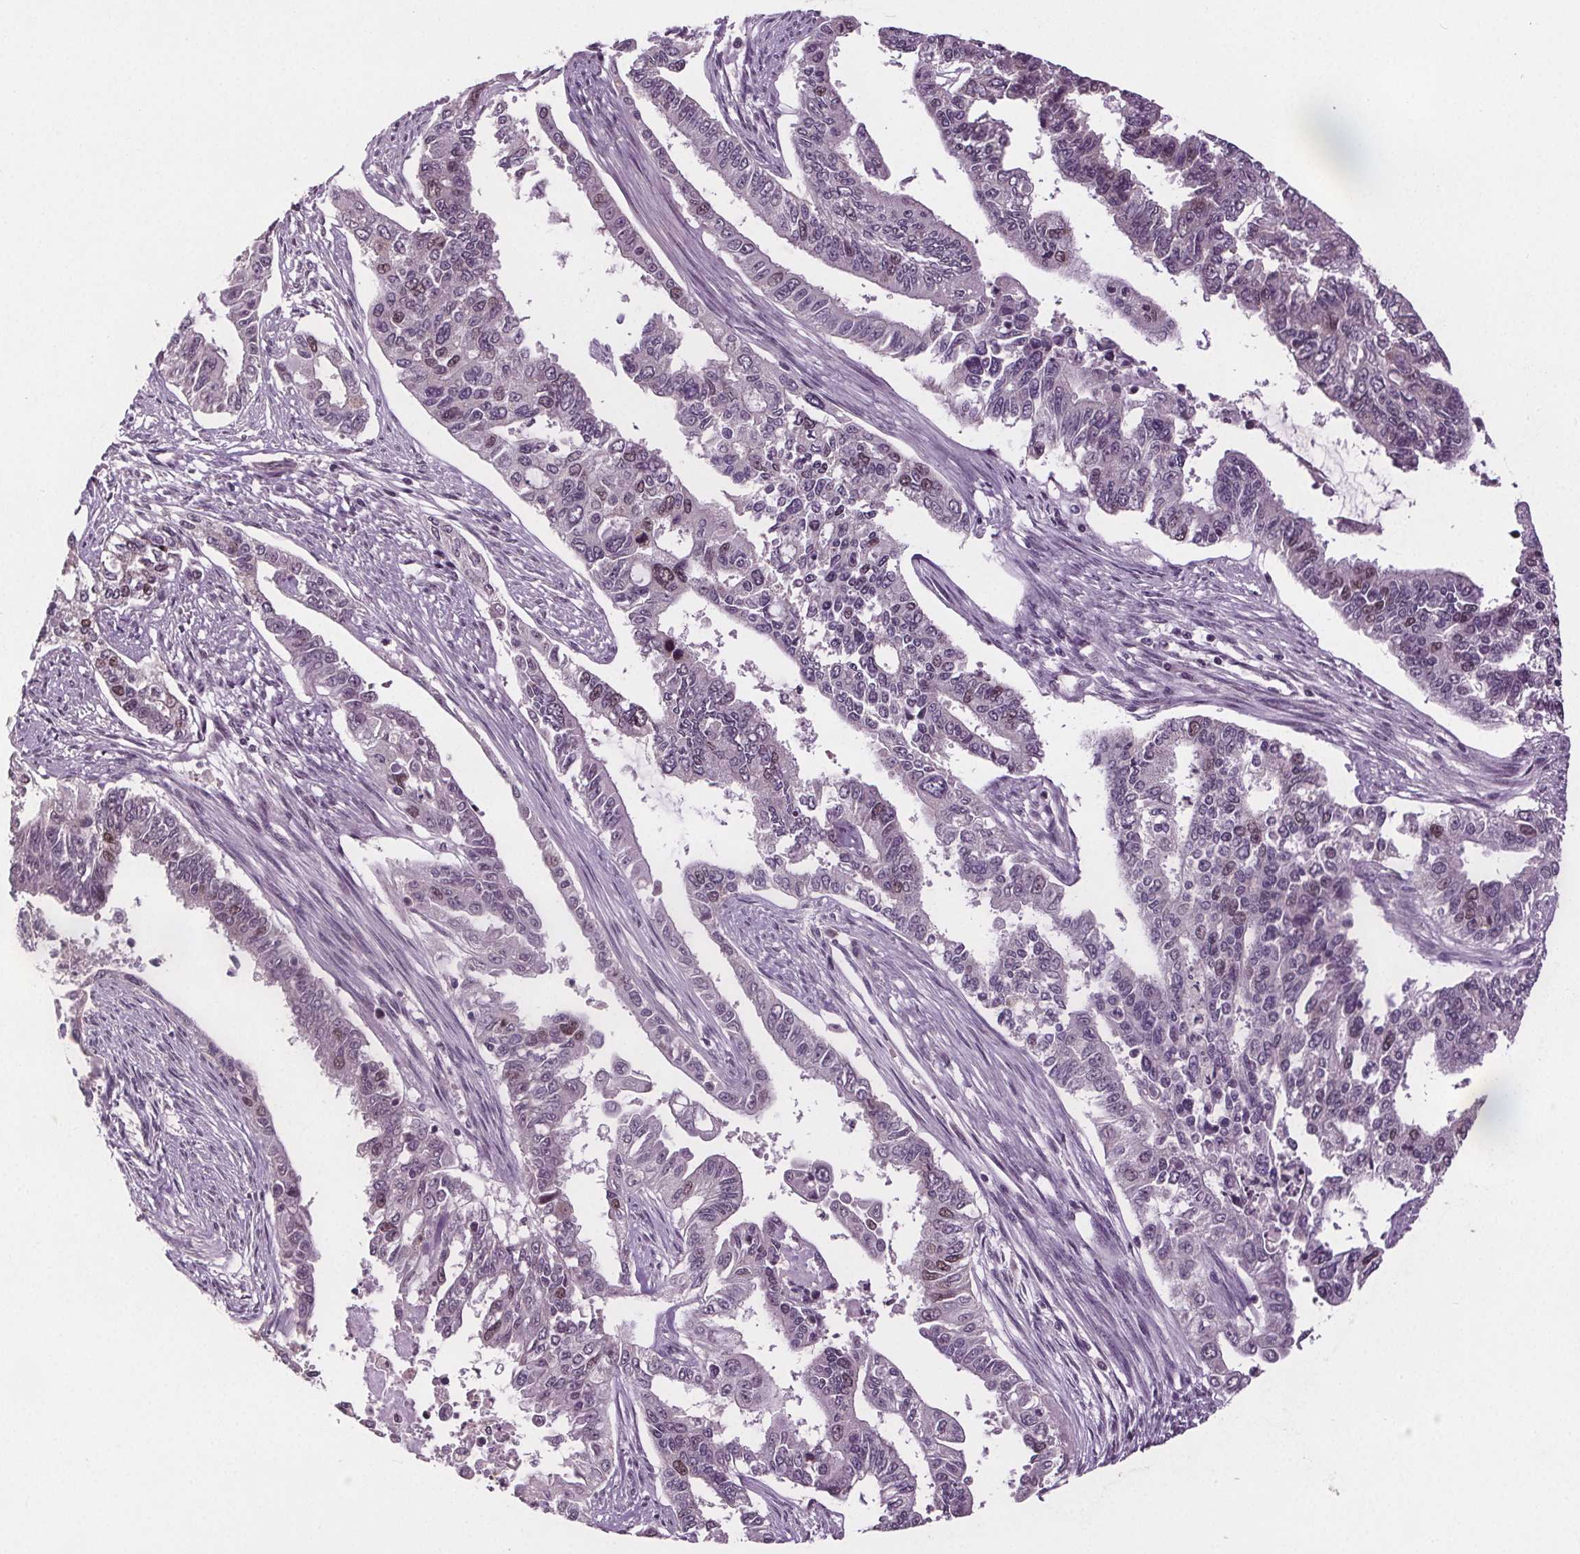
{"staining": {"intensity": "moderate", "quantity": "<25%", "location": "nuclear"}, "tissue": "endometrial cancer", "cell_type": "Tumor cells", "image_type": "cancer", "snomed": [{"axis": "morphology", "description": "Adenocarcinoma, NOS"}, {"axis": "topography", "description": "Uterus"}], "caption": "IHC staining of endometrial adenocarcinoma, which exhibits low levels of moderate nuclear staining in approximately <25% of tumor cells indicating moderate nuclear protein expression. The staining was performed using DAB (3,3'-diaminobenzidine) (brown) for protein detection and nuclei were counterstained in hematoxylin (blue).", "gene": "CENPF", "patient": {"sex": "female", "age": 59}}